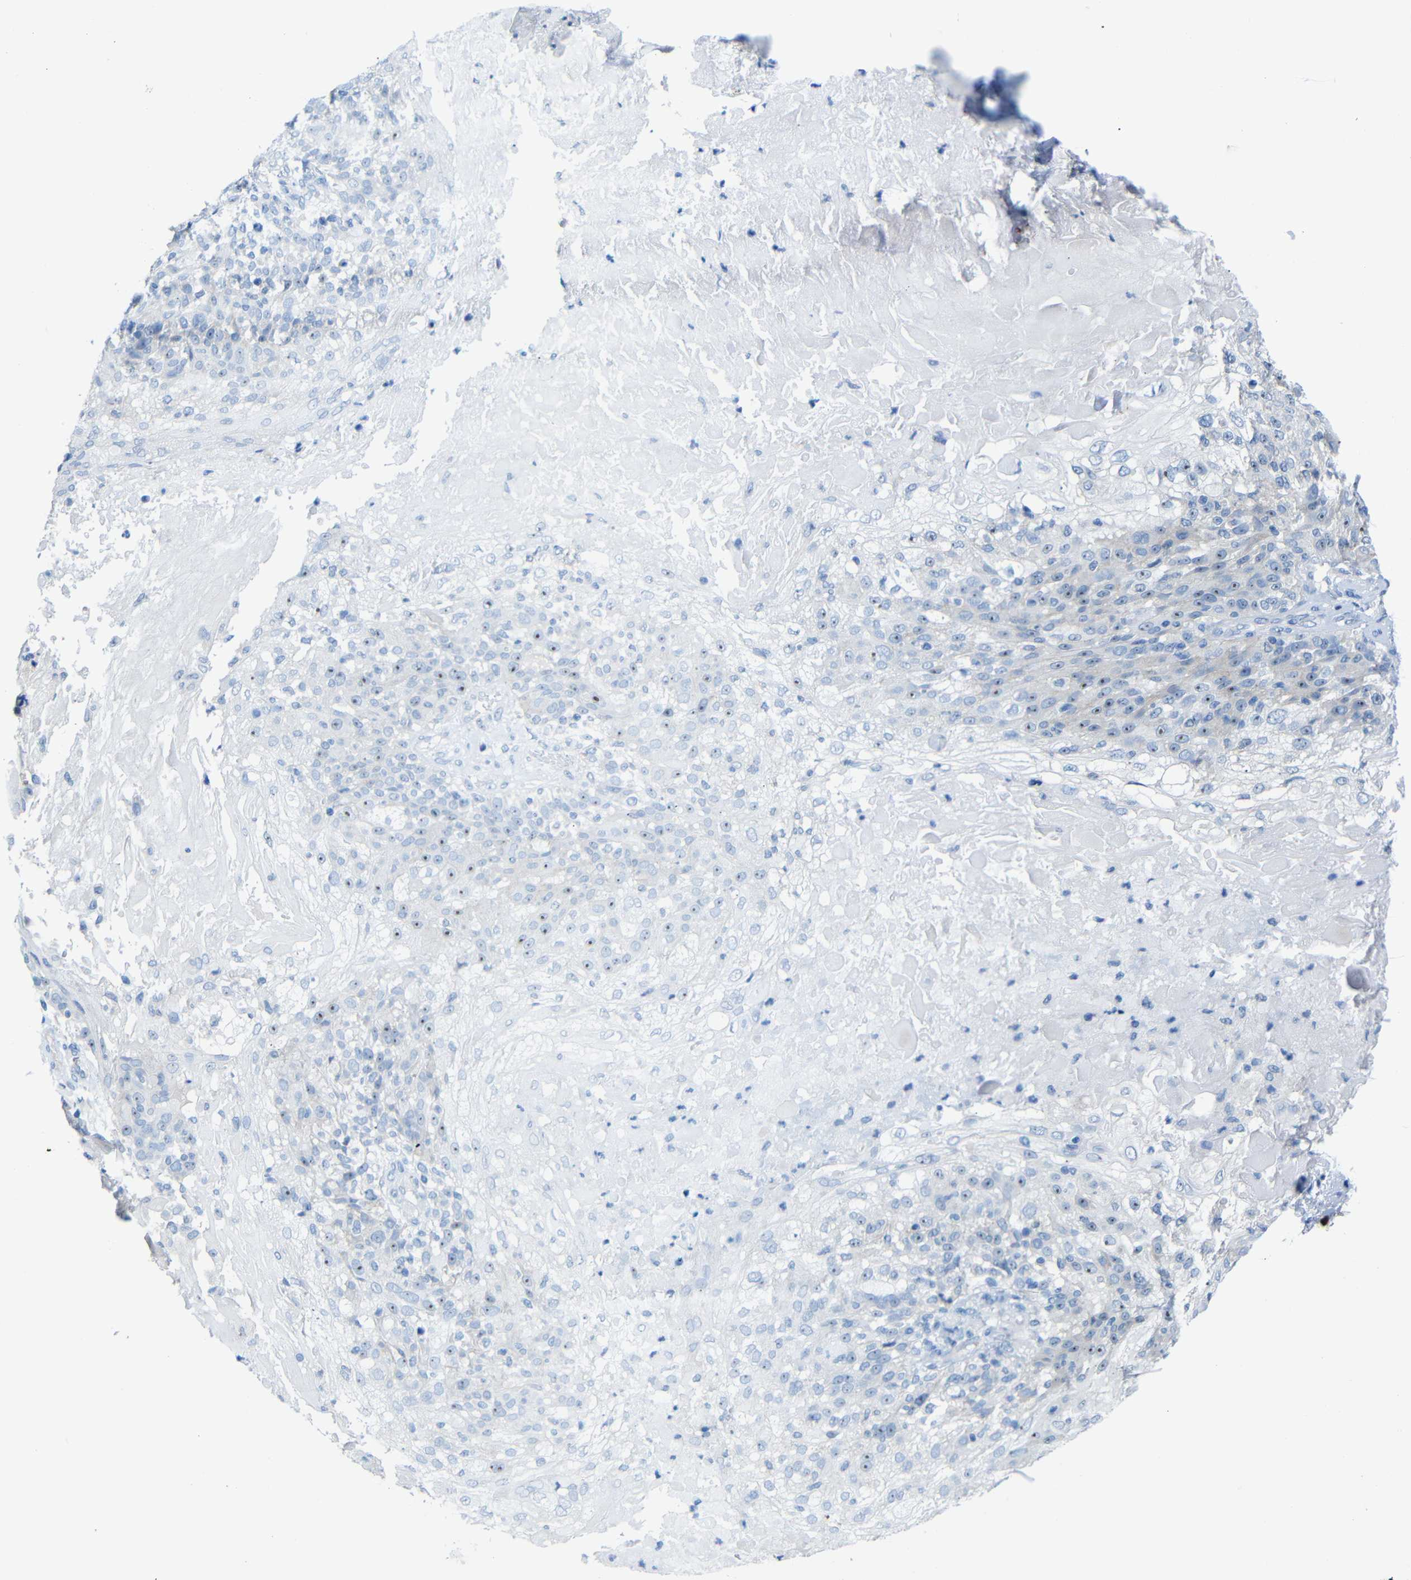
{"staining": {"intensity": "moderate", "quantity": "25%-75%", "location": "nuclear"}, "tissue": "skin cancer", "cell_type": "Tumor cells", "image_type": "cancer", "snomed": [{"axis": "morphology", "description": "Normal tissue, NOS"}, {"axis": "morphology", "description": "Squamous cell carcinoma, NOS"}, {"axis": "topography", "description": "Skin"}], "caption": "Immunohistochemical staining of skin squamous cell carcinoma reveals medium levels of moderate nuclear expression in approximately 25%-75% of tumor cells.", "gene": "C1orf210", "patient": {"sex": "female", "age": 83}}